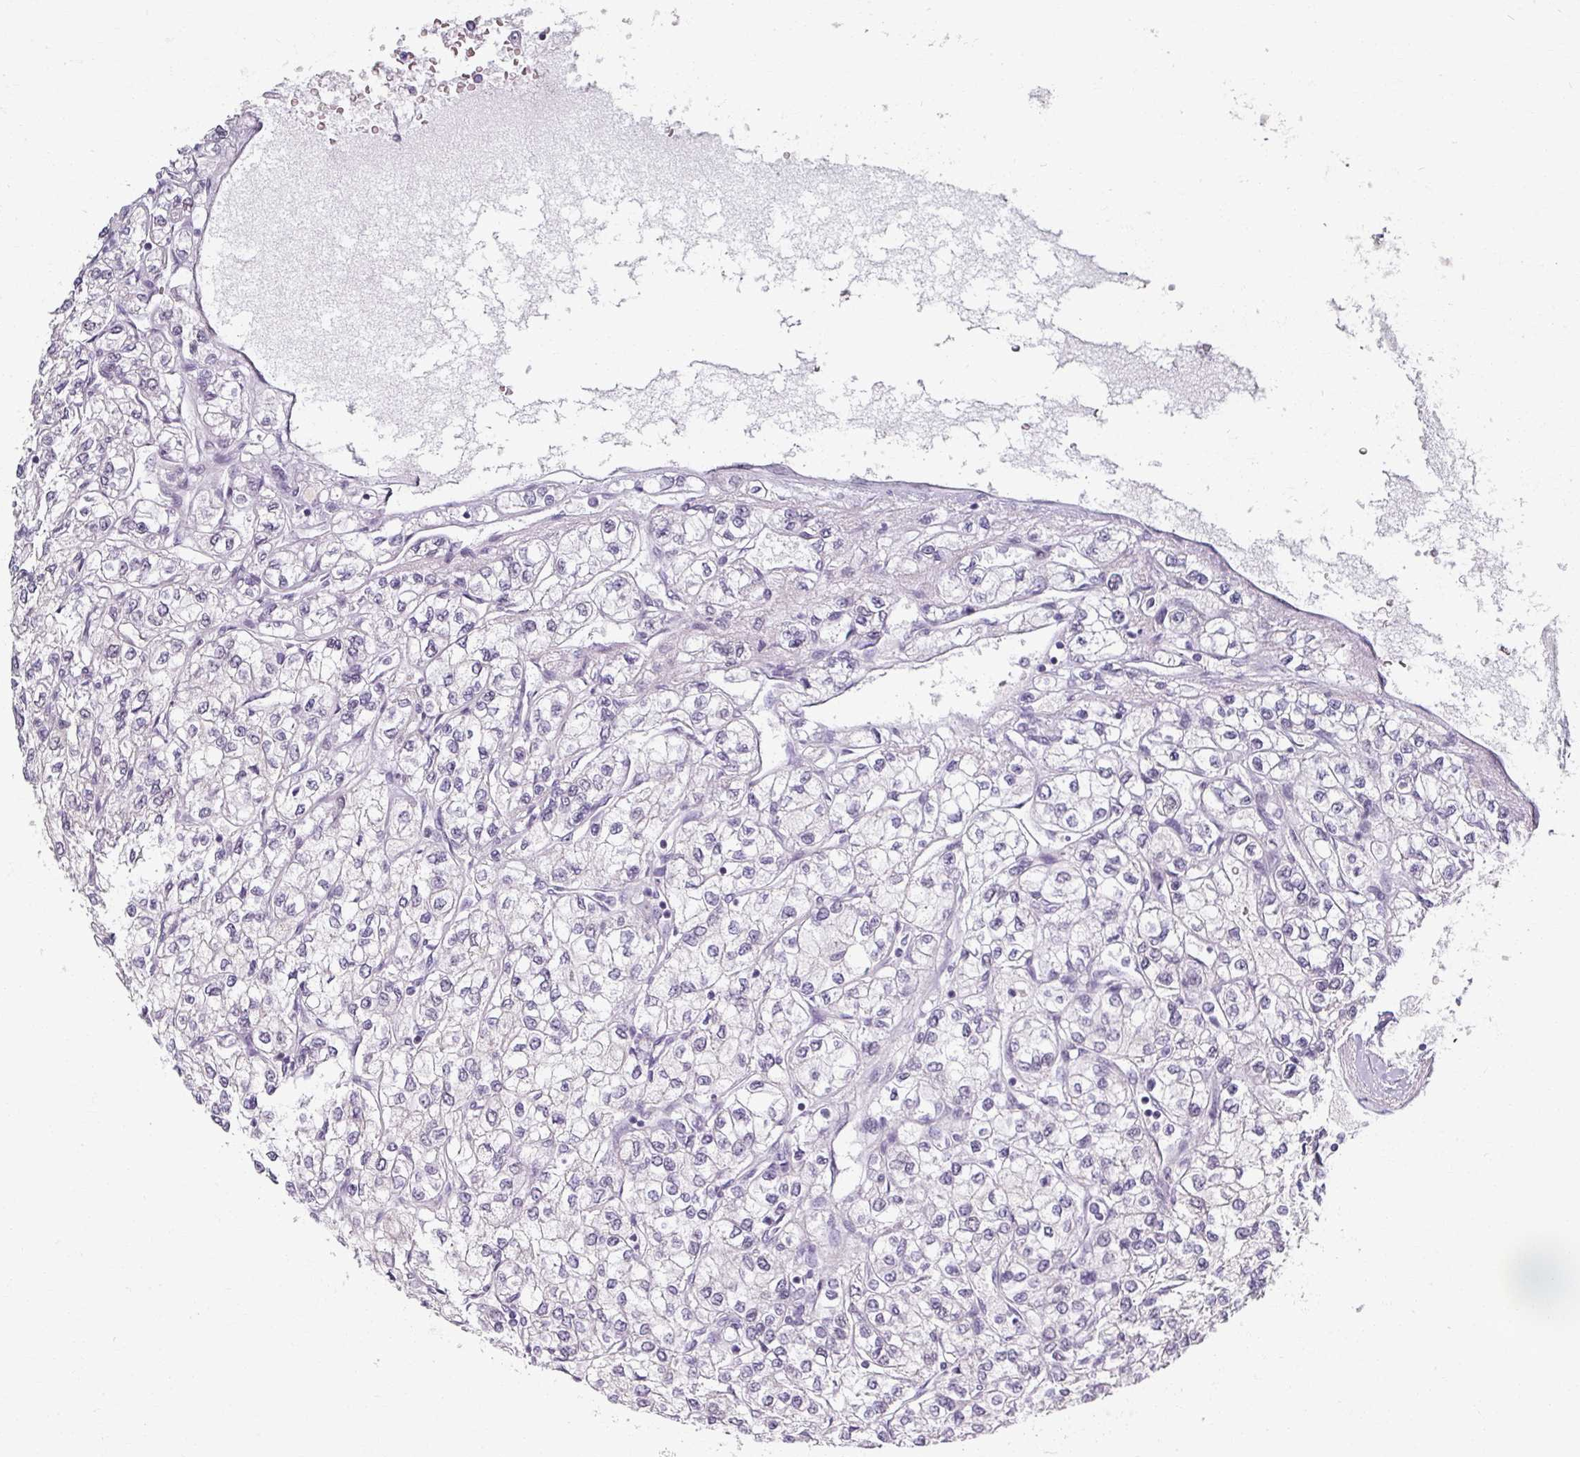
{"staining": {"intensity": "negative", "quantity": "none", "location": "none"}, "tissue": "renal cancer", "cell_type": "Tumor cells", "image_type": "cancer", "snomed": [{"axis": "morphology", "description": "Adenocarcinoma, NOS"}, {"axis": "topography", "description": "Kidney"}], "caption": "Immunohistochemistry (IHC) of human adenocarcinoma (renal) displays no staining in tumor cells.", "gene": "RIPOR3", "patient": {"sex": "male", "age": 80}}